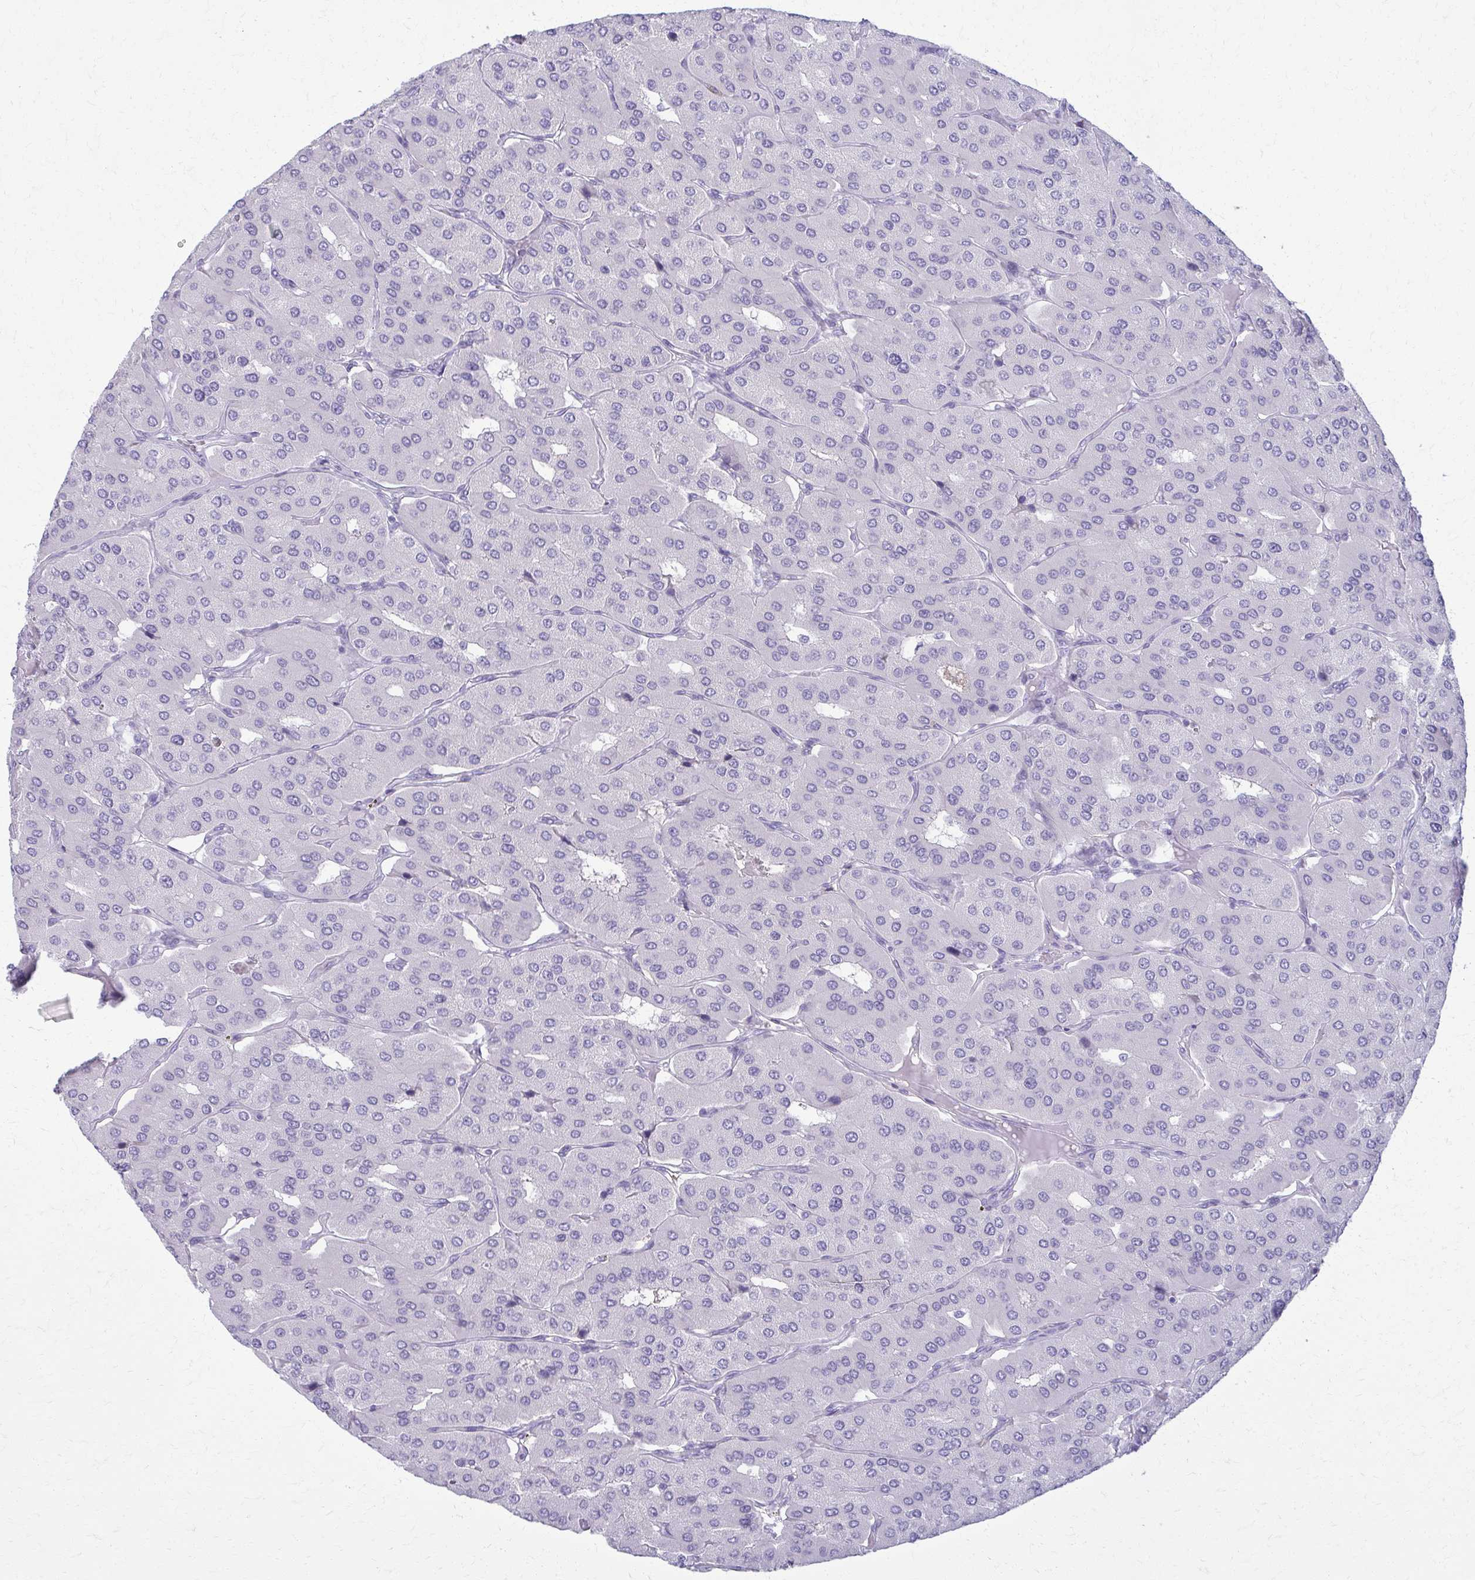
{"staining": {"intensity": "negative", "quantity": "none", "location": "none"}, "tissue": "parathyroid gland", "cell_type": "Glandular cells", "image_type": "normal", "snomed": [{"axis": "morphology", "description": "Normal tissue, NOS"}, {"axis": "morphology", "description": "Adenoma, NOS"}, {"axis": "topography", "description": "Parathyroid gland"}], "caption": "Immunohistochemistry (IHC) photomicrograph of benign parathyroid gland stained for a protein (brown), which shows no expression in glandular cells.", "gene": "ENSG00000275249", "patient": {"sex": "female", "age": 86}}